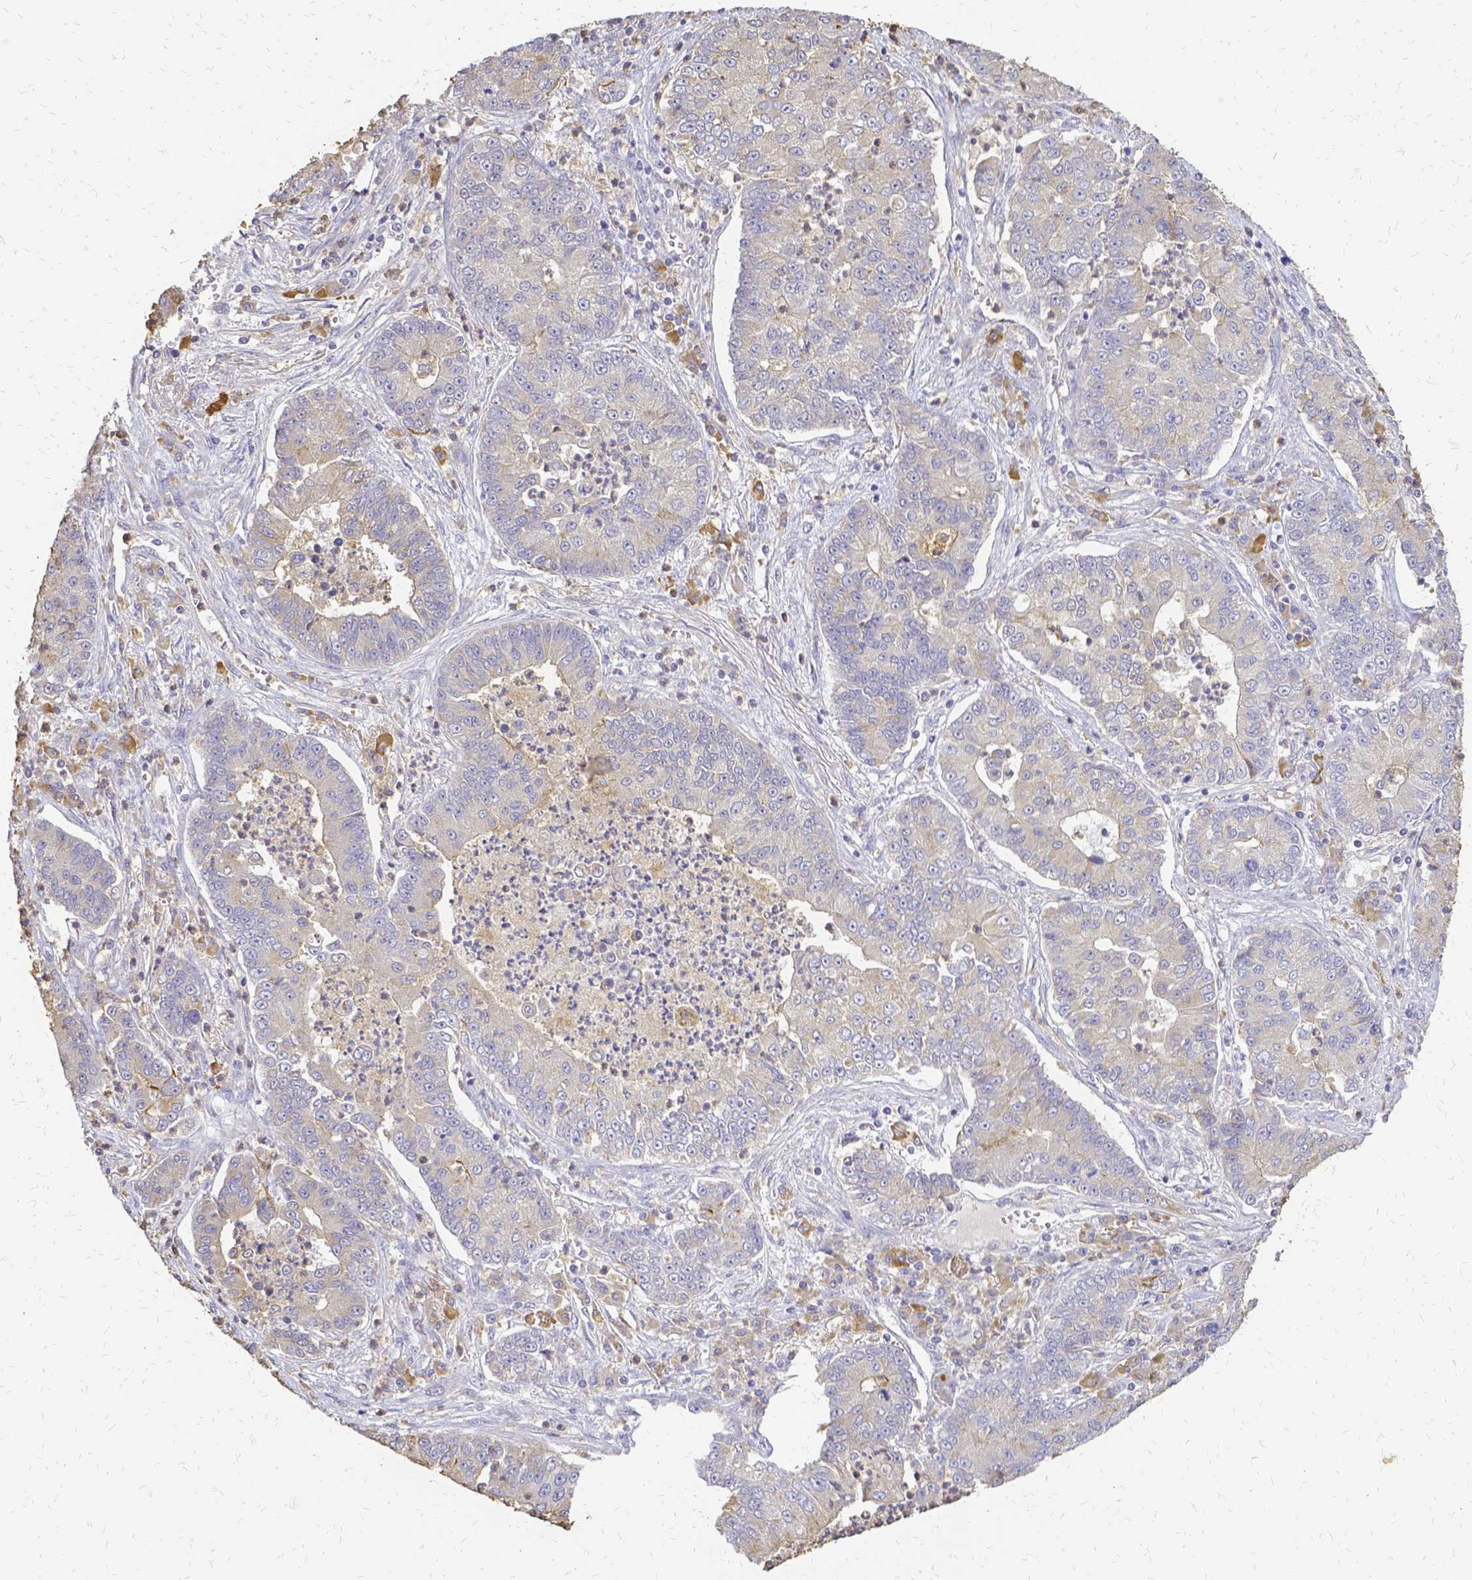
{"staining": {"intensity": "negative", "quantity": "none", "location": "none"}, "tissue": "lung cancer", "cell_type": "Tumor cells", "image_type": "cancer", "snomed": [{"axis": "morphology", "description": "Adenocarcinoma, NOS"}, {"axis": "topography", "description": "Lung"}], "caption": "Photomicrograph shows no protein staining in tumor cells of lung cancer (adenocarcinoma) tissue.", "gene": "CIB1", "patient": {"sex": "female", "age": 57}}